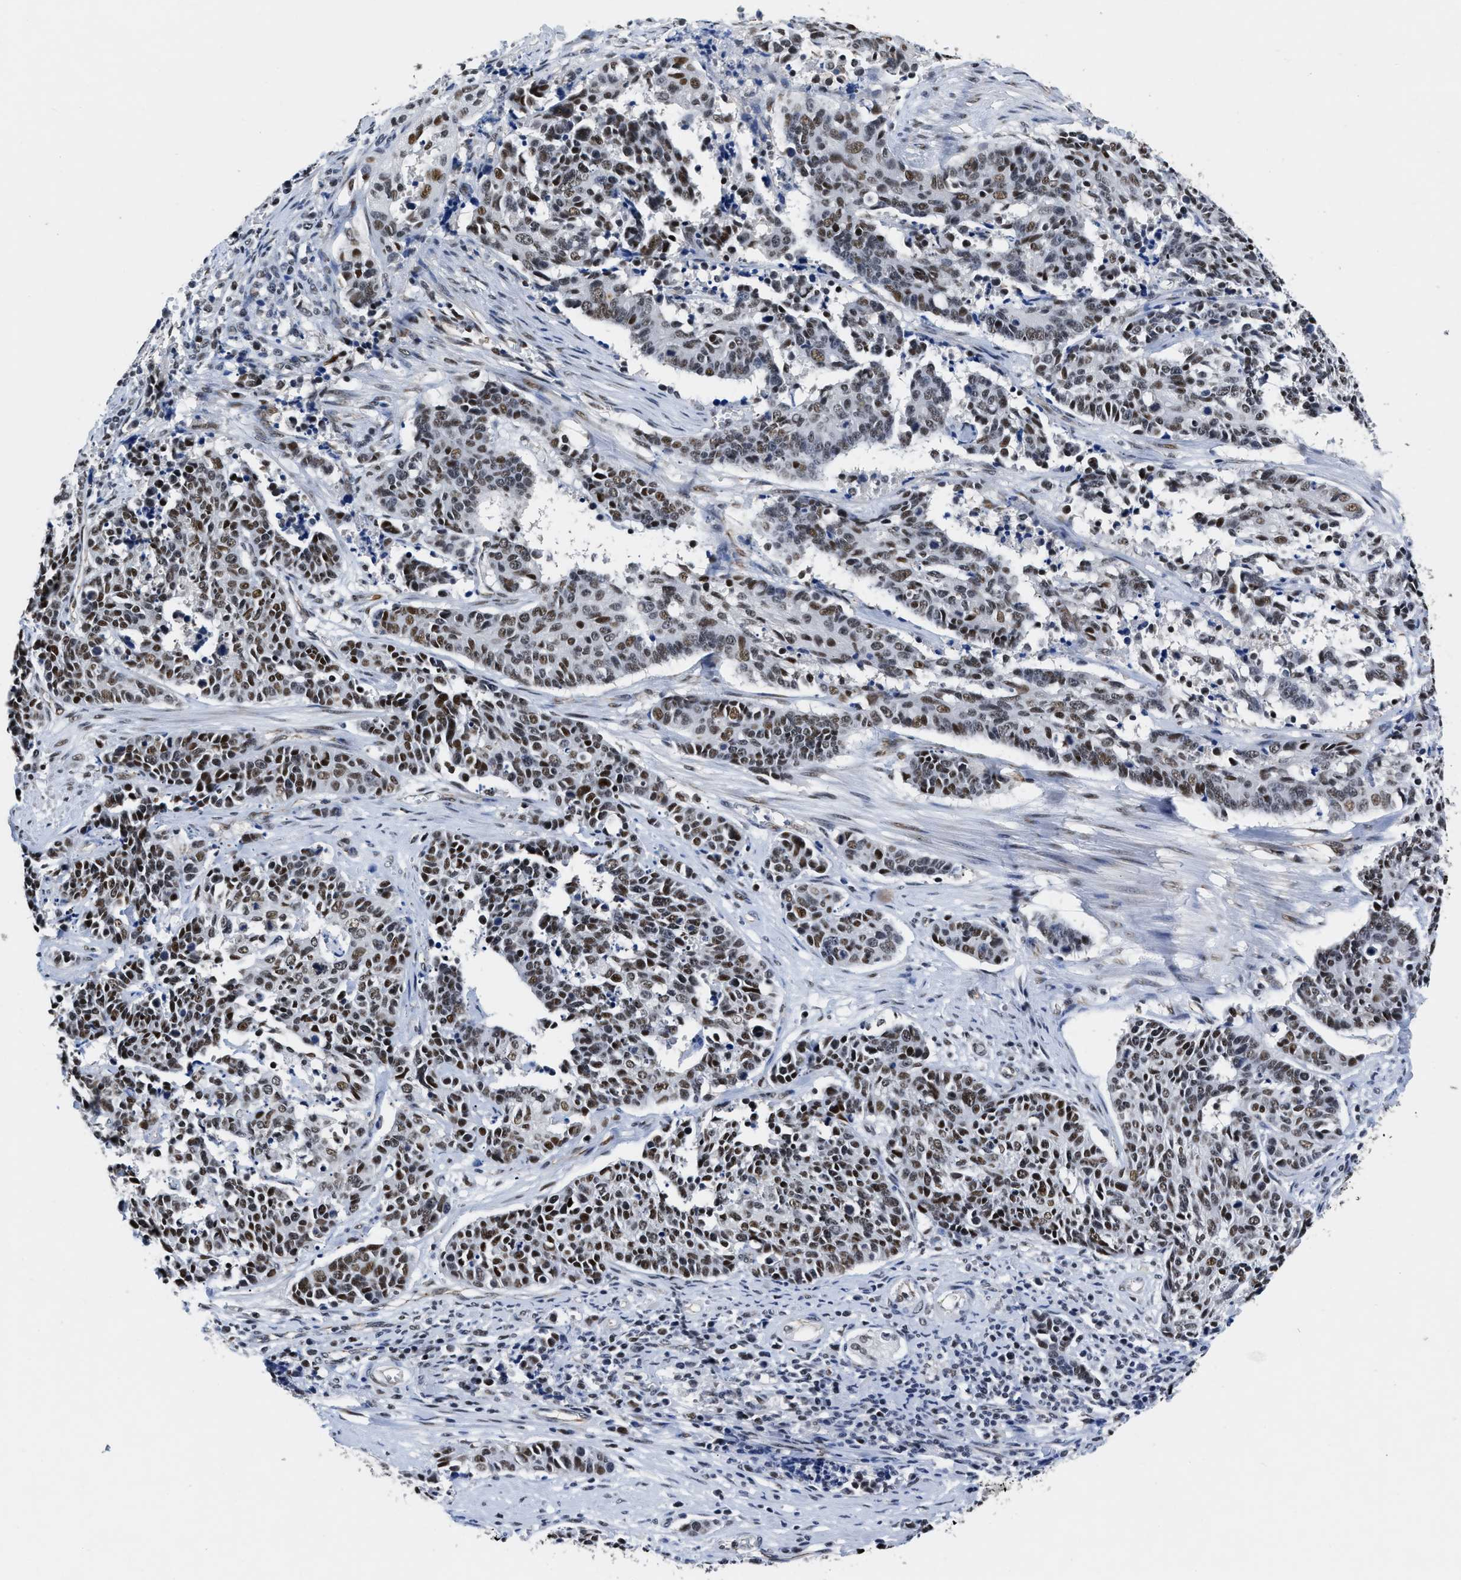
{"staining": {"intensity": "moderate", "quantity": ">75%", "location": "nuclear"}, "tissue": "cervical cancer", "cell_type": "Tumor cells", "image_type": "cancer", "snomed": [{"axis": "morphology", "description": "Squamous cell carcinoma, NOS"}, {"axis": "topography", "description": "Cervix"}], "caption": "Cervical cancer (squamous cell carcinoma) was stained to show a protein in brown. There is medium levels of moderate nuclear positivity in approximately >75% of tumor cells.", "gene": "CCNE1", "patient": {"sex": "female", "age": 35}}